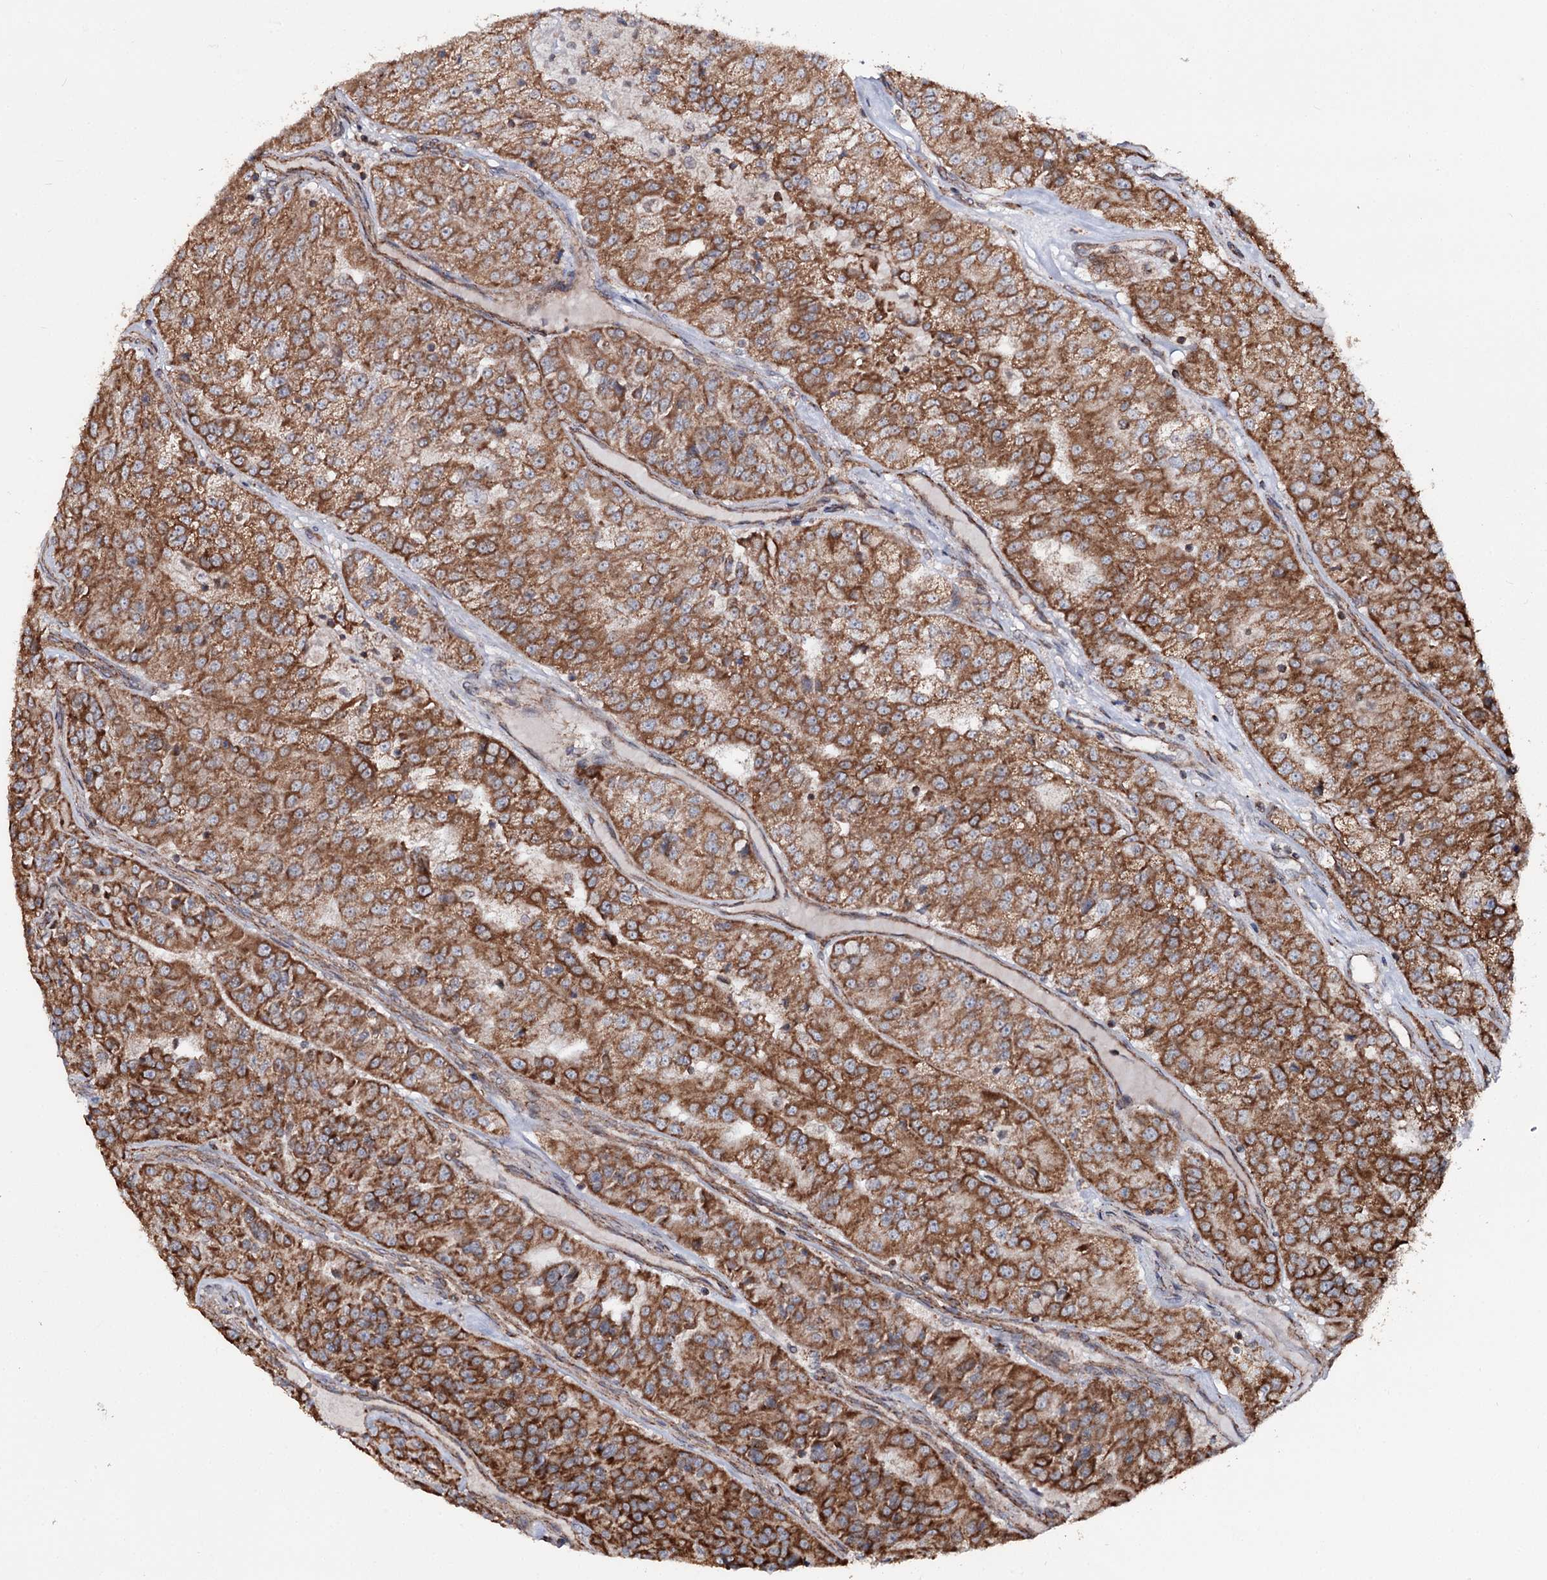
{"staining": {"intensity": "moderate", "quantity": ">75%", "location": "cytoplasmic/membranous"}, "tissue": "renal cancer", "cell_type": "Tumor cells", "image_type": "cancer", "snomed": [{"axis": "morphology", "description": "Adenocarcinoma, NOS"}, {"axis": "topography", "description": "Kidney"}], "caption": "The image exhibits staining of renal cancer, revealing moderate cytoplasmic/membranous protein expression (brown color) within tumor cells. Using DAB (3,3'-diaminobenzidine) (brown) and hematoxylin (blue) stains, captured at high magnification using brightfield microscopy.", "gene": "FGFR1OP2", "patient": {"sex": "female", "age": 63}}